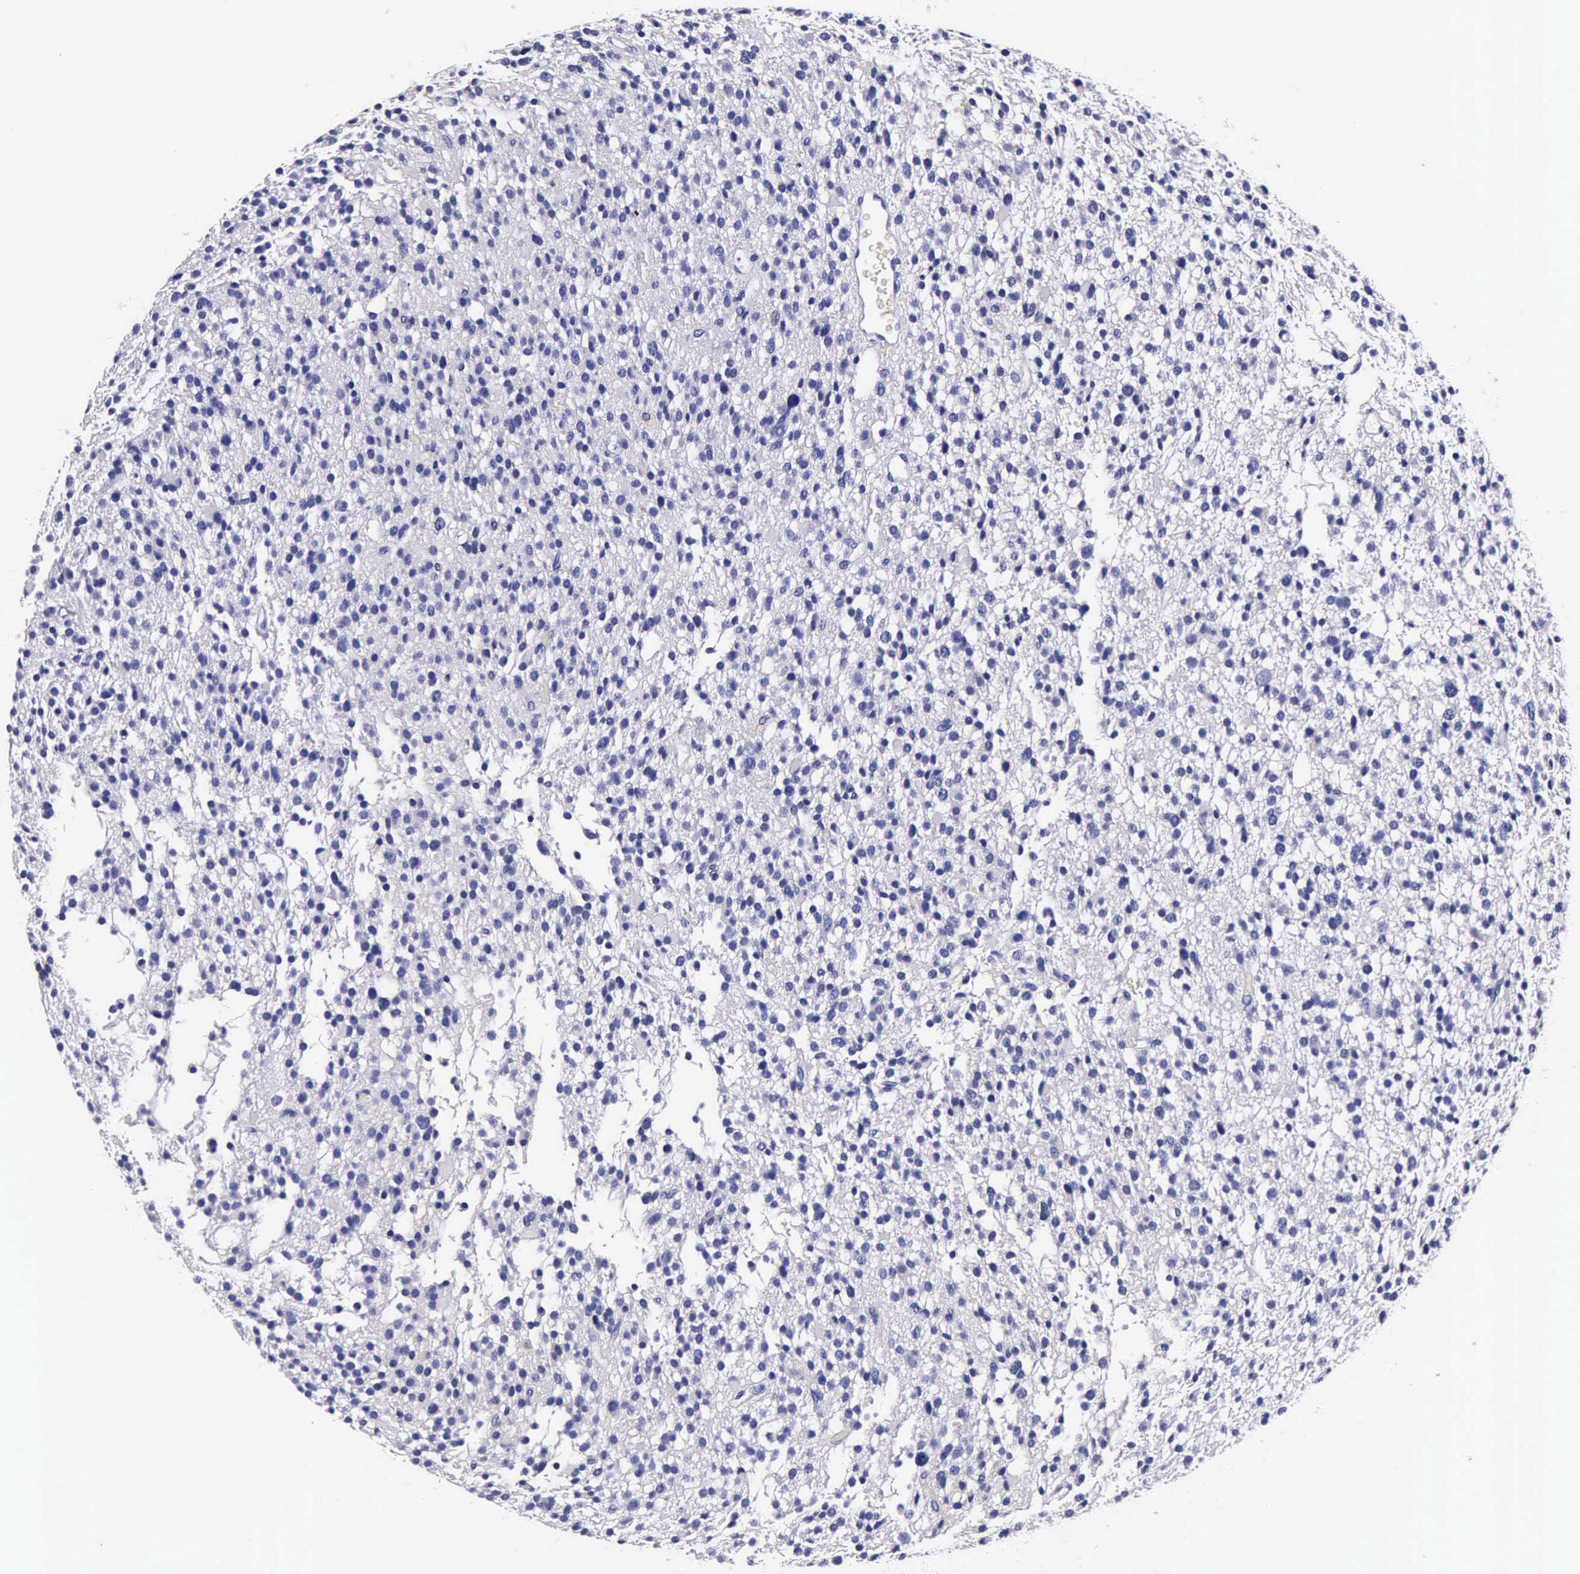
{"staining": {"intensity": "negative", "quantity": "none", "location": "none"}, "tissue": "glioma", "cell_type": "Tumor cells", "image_type": "cancer", "snomed": [{"axis": "morphology", "description": "Glioma, malignant, Low grade"}, {"axis": "topography", "description": "Brain"}], "caption": "High power microscopy histopathology image of an immunohistochemistry (IHC) histopathology image of malignant low-grade glioma, revealing no significant positivity in tumor cells.", "gene": "IAPP", "patient": {"sex": "female", "age": 36}}